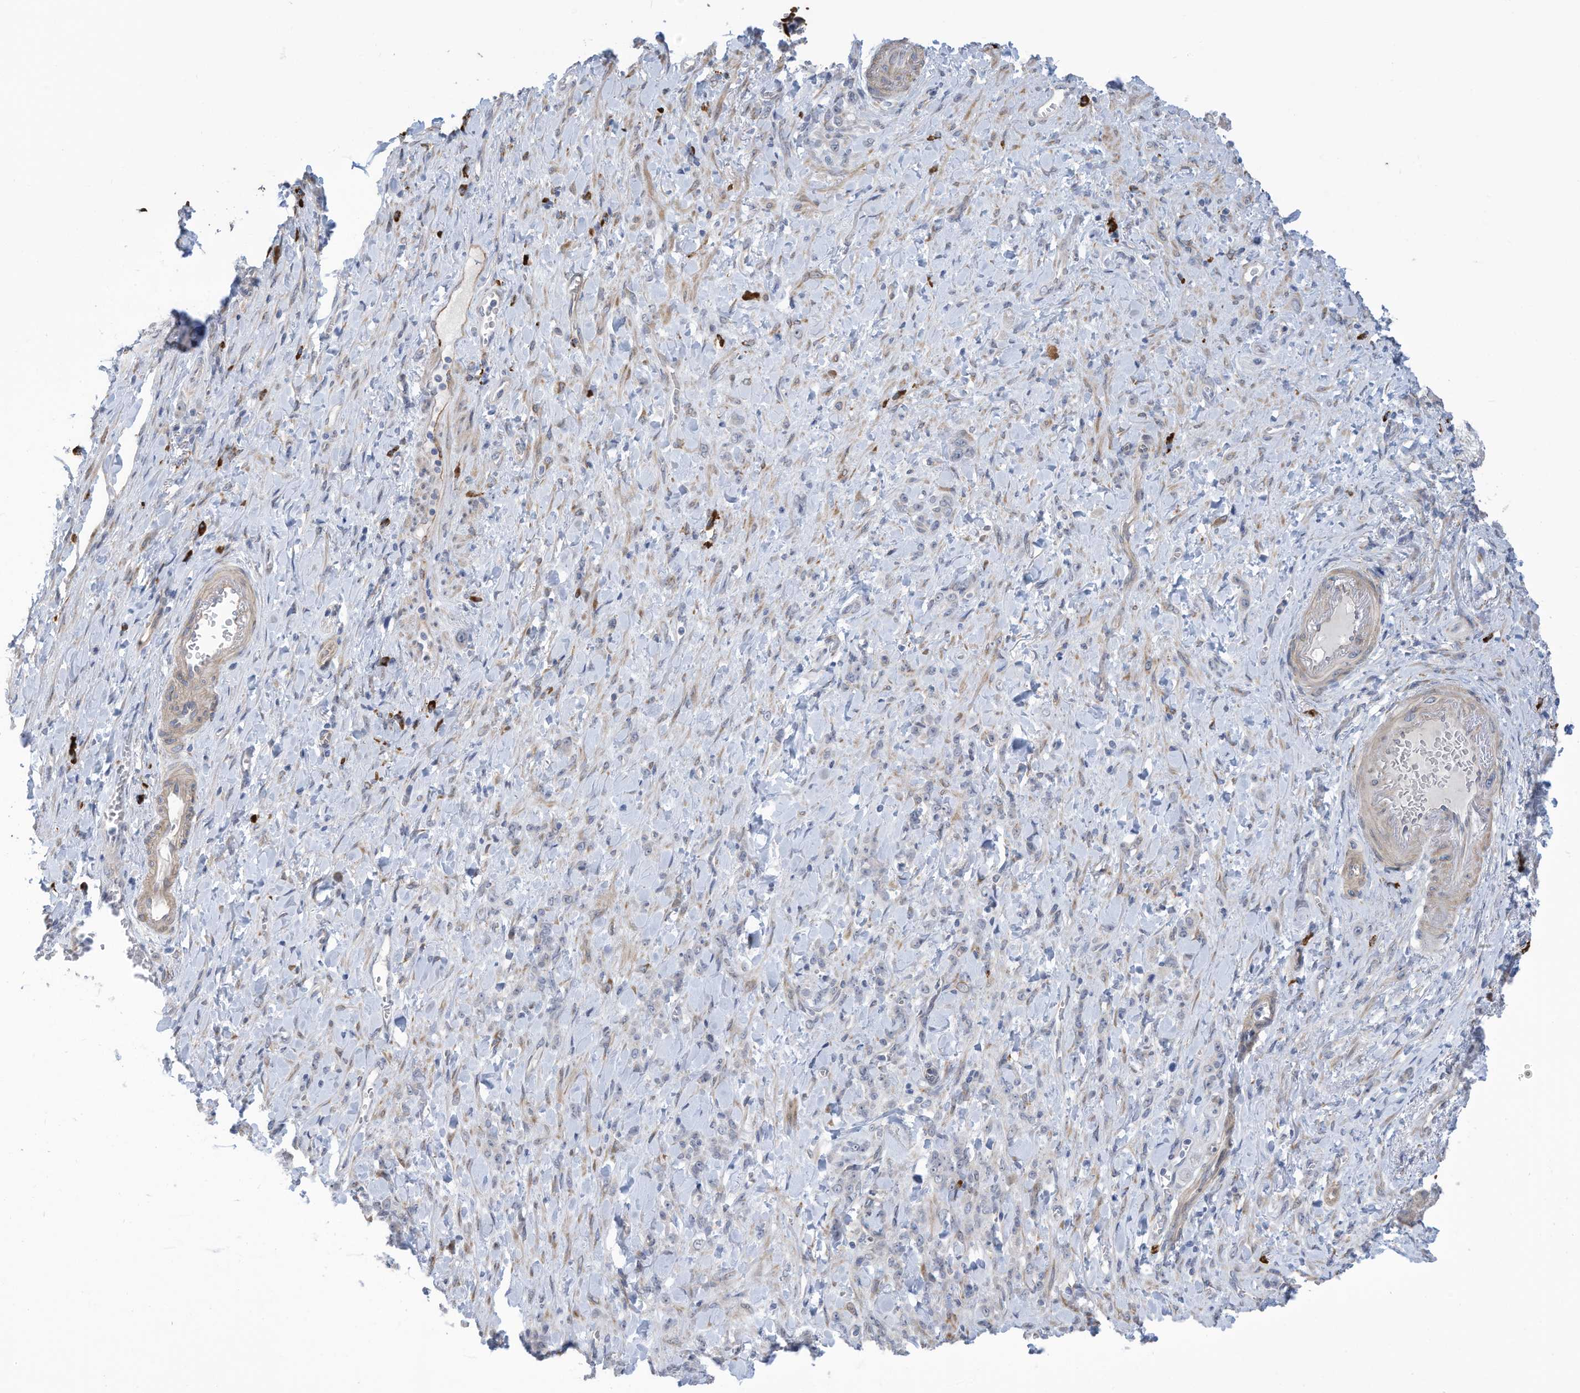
{"staining": {"intensity": "negative", "quantity": "none", "location": "none"}, "tissue": "stomach cancer", "cell_type": "Tumor cells", "image_type": "cancer", "snomed": [{"axis": "morphology", "description": "Normal tissue, NOS"}, {"axis": "morphology", "description": "Adenocarcinoma, NOS"}, {"axis": "topography", "description": "Stomach"}], "caption": "Tumor cells are negative for protein expression in human adenocarcinoma (stomach).", "gene": "ZNF292", "patient": {"sex": "male", "age": 82}}